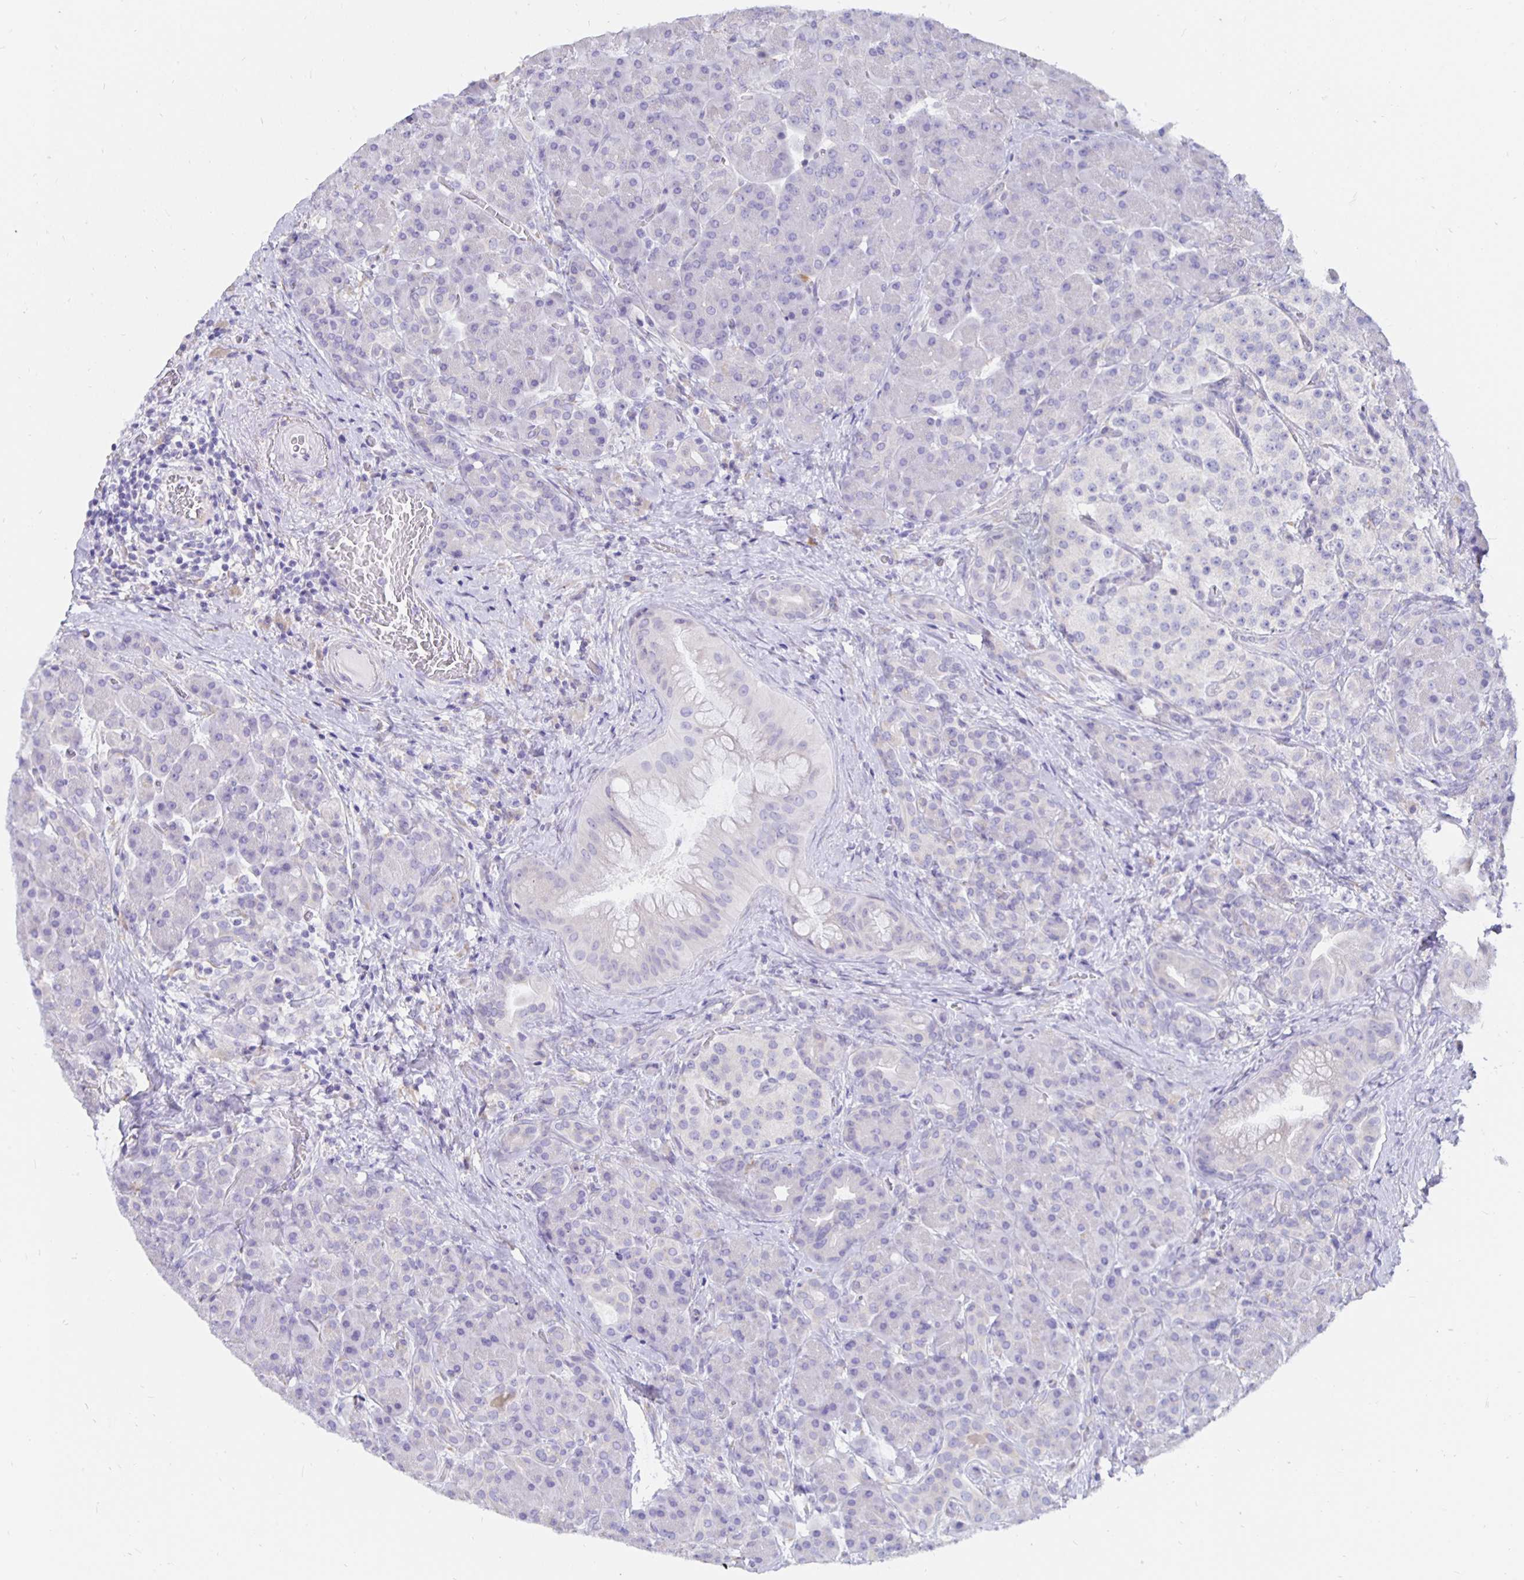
{"staining": {"intensity": "negative", "quantity": "none", "location": "none"}, "tissue": "pancreas", "cell_type": "Exocrine glandular cells", "image_type": "normal", "snomed": [{"axis": "morphology", "description": "Normal tissue, NOS"}, {"axis": "topography", "description": "Pancreas"}], "caption": "Immunohistochemistry photomicrograph of benign pancreas: pancreas stained with DAB shows no significant protein staining in exocrine glandular cells. (Immunohistochemistry (ihc), brightfield microscopy, high magnification).", "gene": "DNAI2", "patient": {"sex": "male", "age": 55}}